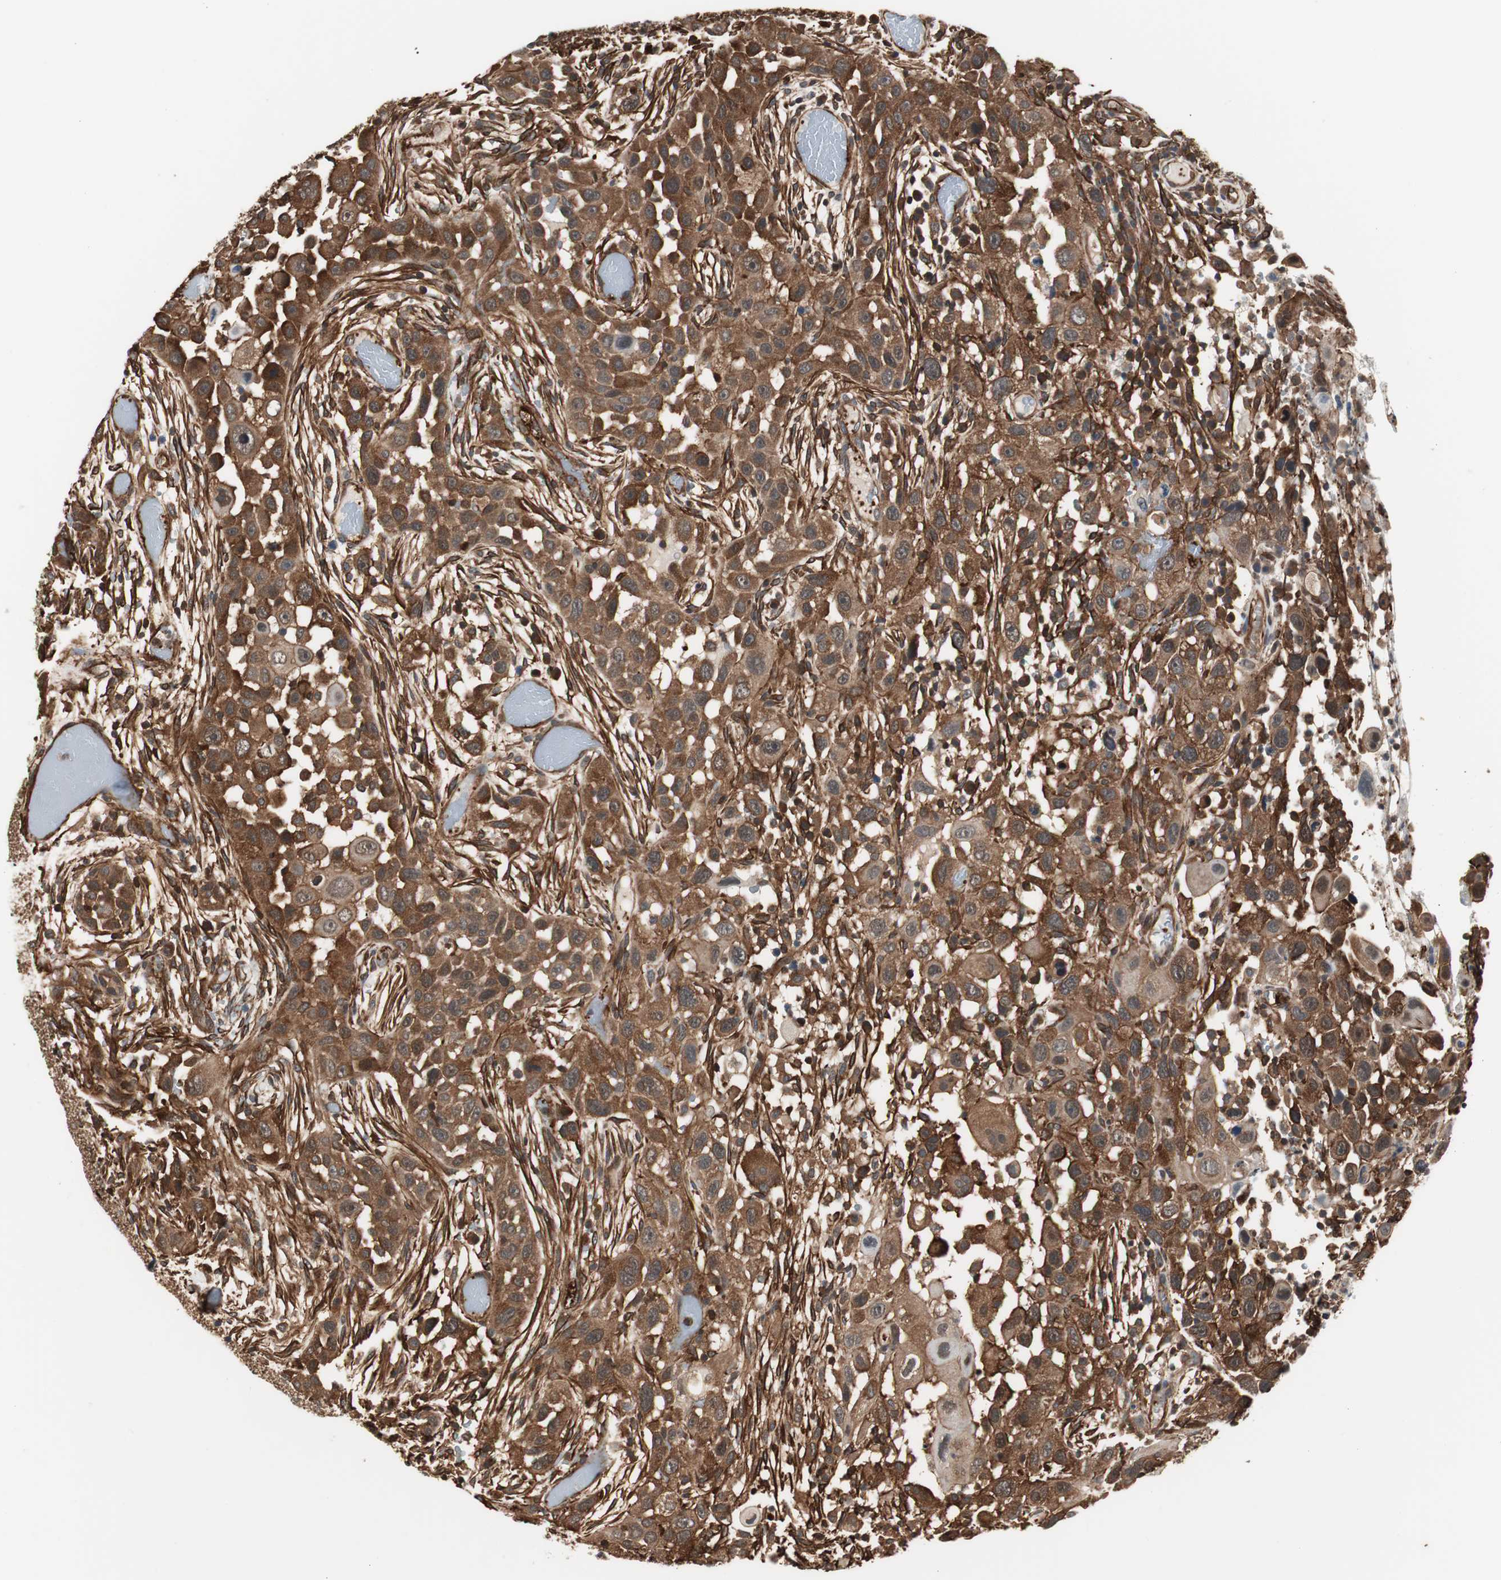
{"staining": {"intensity": "strong", "quantity": ">75%", "location": "cytoplasmic/membranous"}, "tissue": "head and neck cancer", "cell_type": "Tumor cells", "image_type": "cancer", "snomed": [{"axis": "morphology", "description": "Carcinoma, NOS"}, {"axis": "topography", "description": "Head-Neck"}], "caption": "Human head and neck carcinoma stained for a protein (brown) demonstrates strong cytoplasmic/membranous positive staining in approximately >75% of tumor cells.", "gene": "PTPN11", "patient": {"sex": "male", "age": 87}}